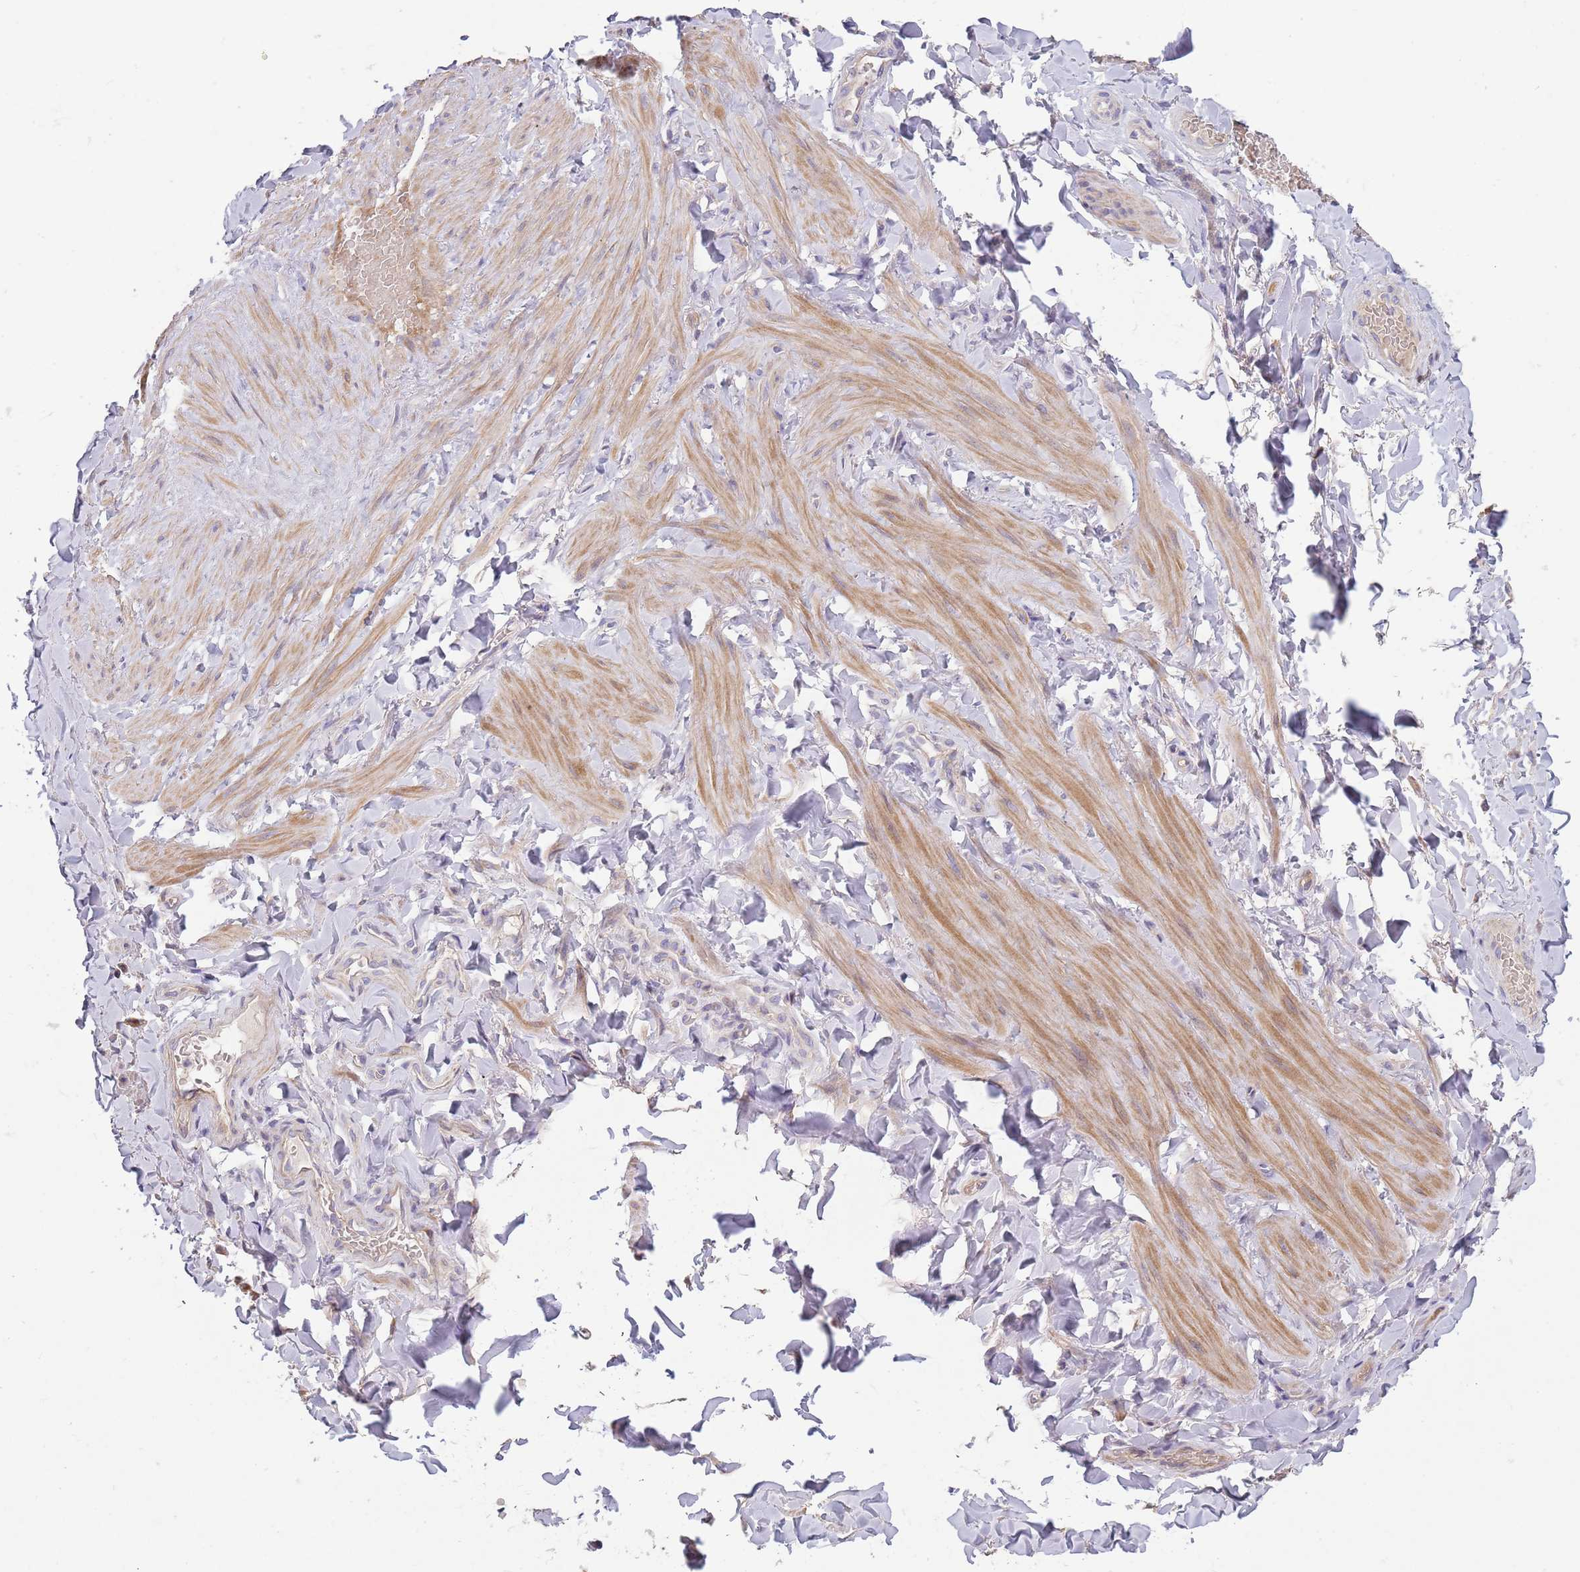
{"staining": {"intensity": "negative", "quantity": "none", "location": "none"}, "tissue": "adipose tissue", "cell_type": "Adipocytes", "image_type": "normal", "snomed": [{"axis": "morphology", "description": "Normal tissue, NOS"}, {"axis": "topography", "description": "Soft tissue"}, {"axis": "topography", "description": "Vascular tissue"}], "caption": "Adipose tissue stained for a protein using immunohistochemistry (IHC) demonstrates no expression adipocytes.", "gene": "SUSD1", "patient": {"sex": "male", "age": 54}}